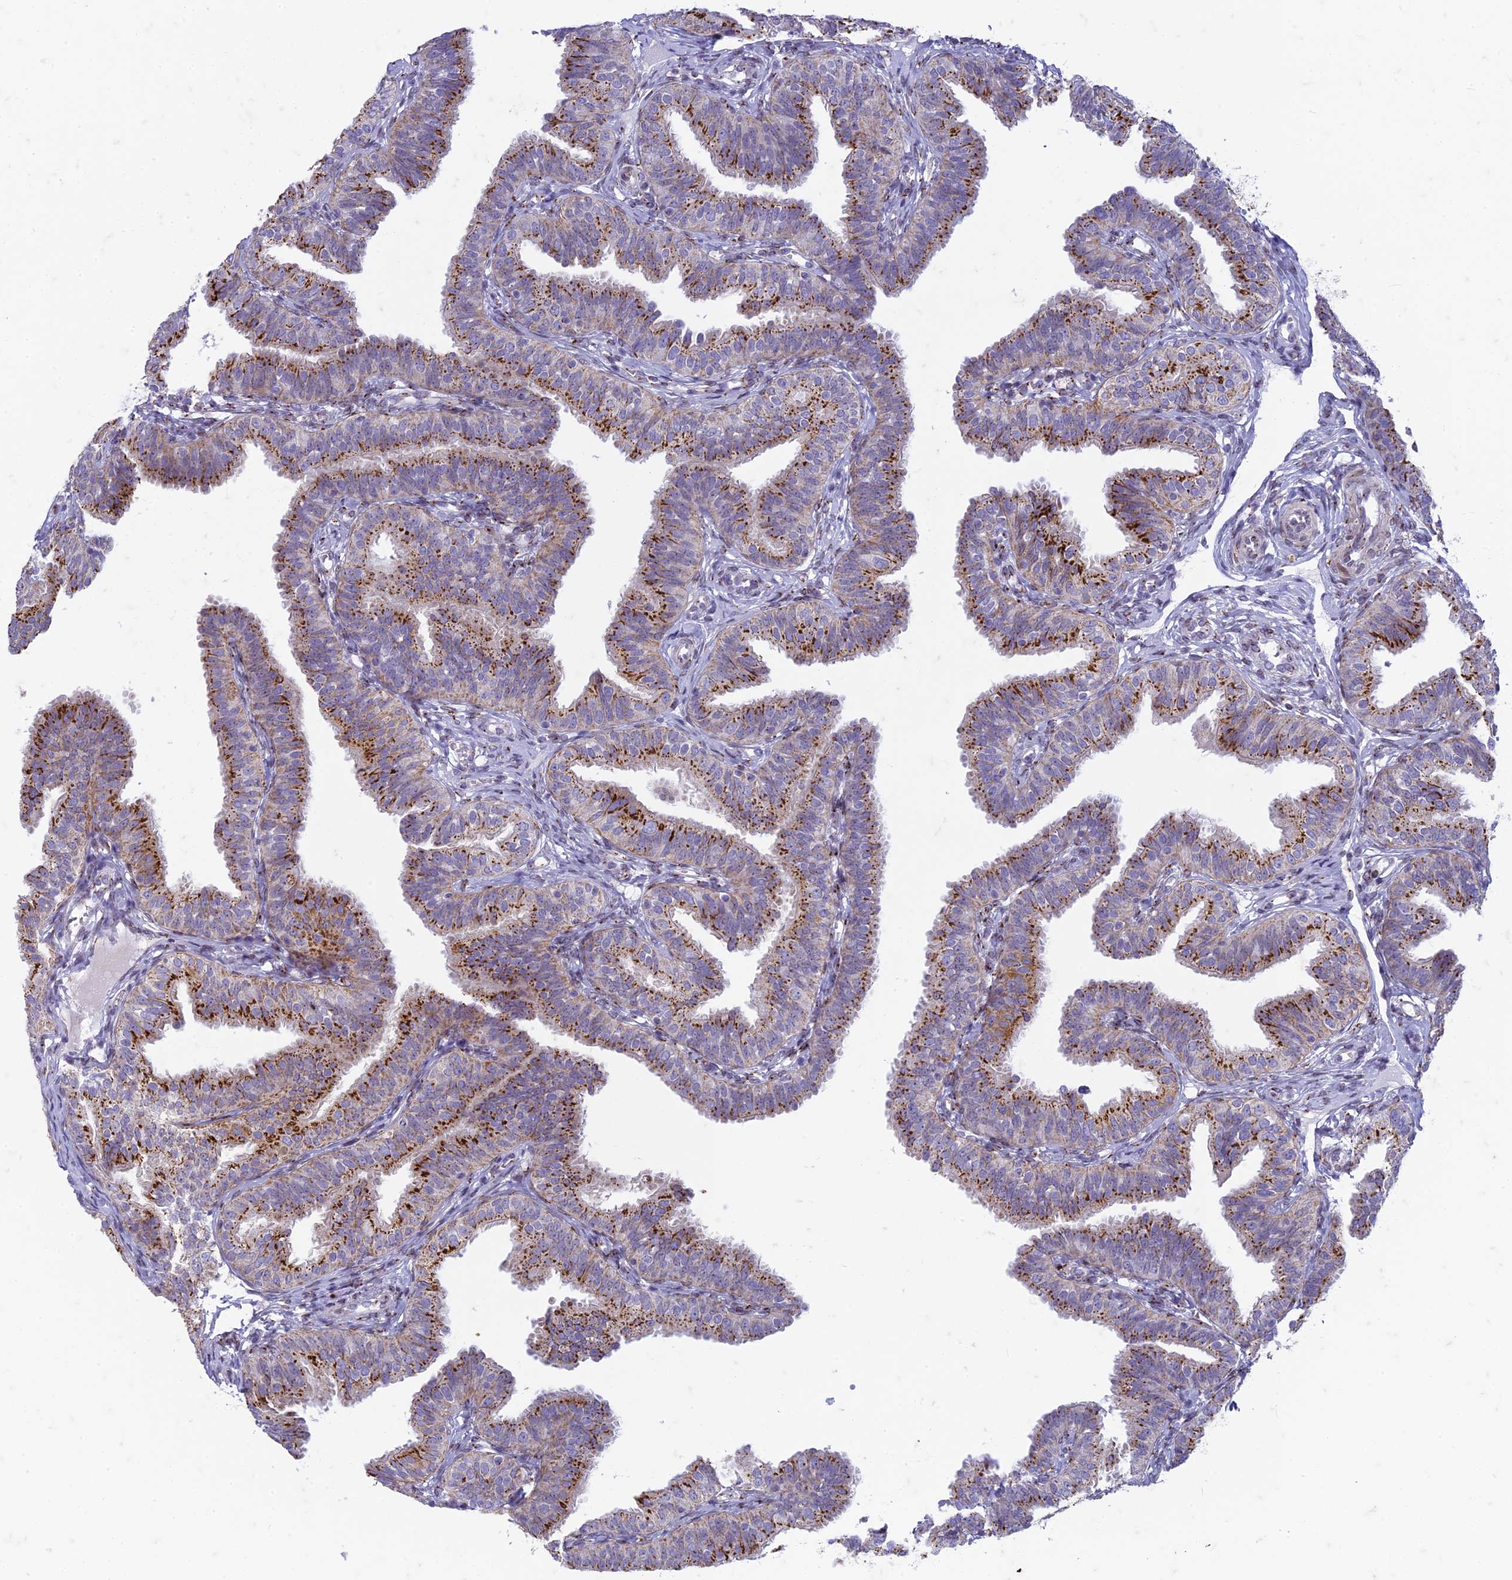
{"staining": {"intensity": "strong", "quantity": ">75%", "location": "cytoplasmic/membranous"}, "tissue": "fallopian tube", "cell_type": "Glandular cells", "image_type": "normal", "snomed": [{"axis": "morphology", "description": "Normal tissue, NOS"}, {"axis": "topography", "description": "Fallopian tube"}], "caption": "Immunohistochemistry (DAB) staining of benign human fallopian tube demonstrates strong cytoplasmic/membranous protein staining in approximately >75% of glandular cells.", "gene": "FAM3C", "patient": {"sex": "female", "age": 35}}